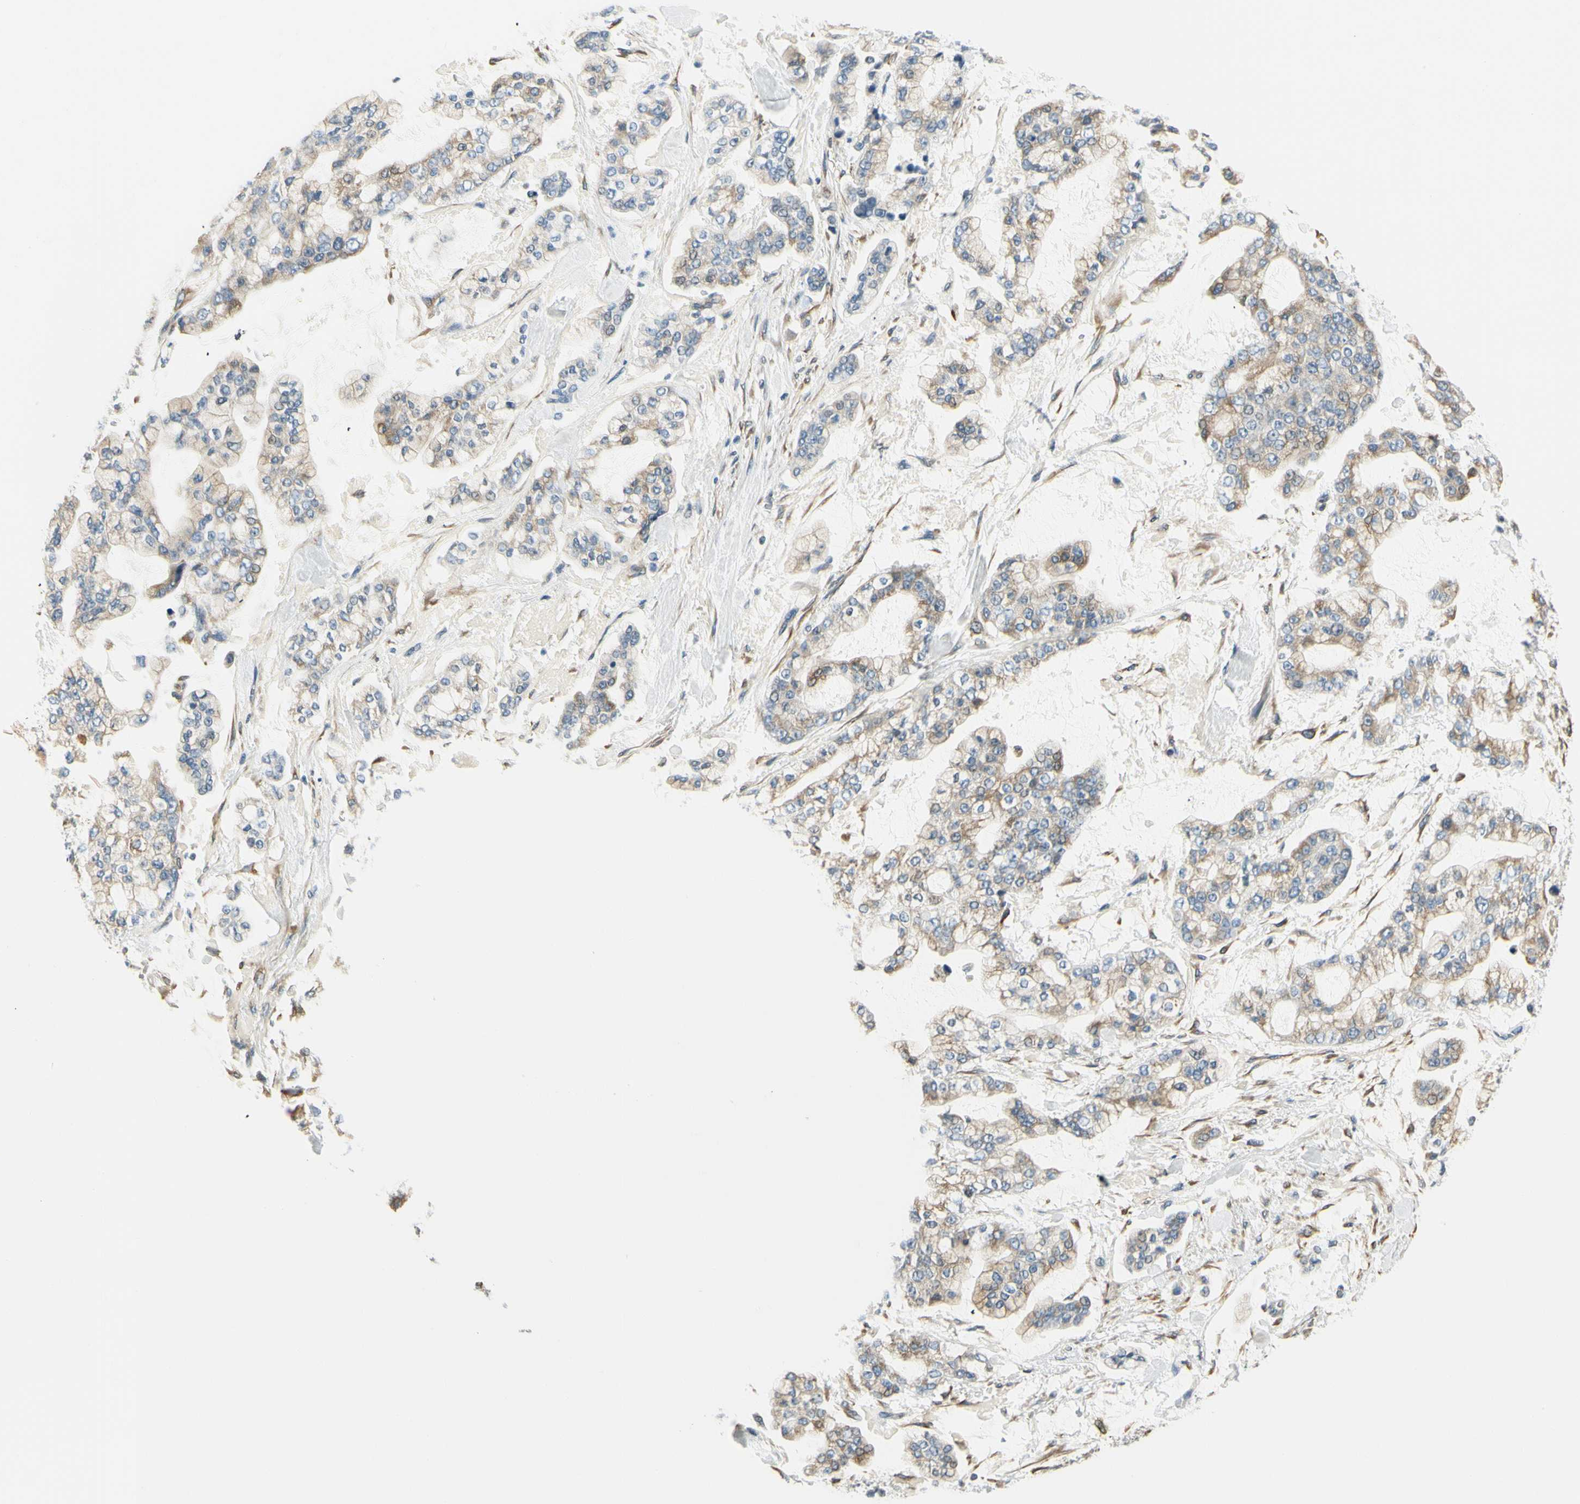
{"staining": {"intensity": "weak", "quantity": "25%-75%", "location": "cytoplasmic/membranous"}, "tissue": "stomach cancer", "cell_type": "Tumor cells", "image_type": "cancer", "snomed": [{"axis": "morphology", "description": "Normal tissue, NOS"}, {"axis": "morphology", "description": "Adenocarcinoma, NOS"}, {"axis": "topography", "description": "Stomach, upper"}, {"axis": "topography", "description": "Stomach"}], "caption": "IHC (DAB) staining of stomach cancer (adenocarcinoma) reveals weak cytoplasmic/membranous protein staining in about 25%-75% of tumor cells.", "gene": "IGDCC4", "patient": {"sex": "male", "age": 76}}